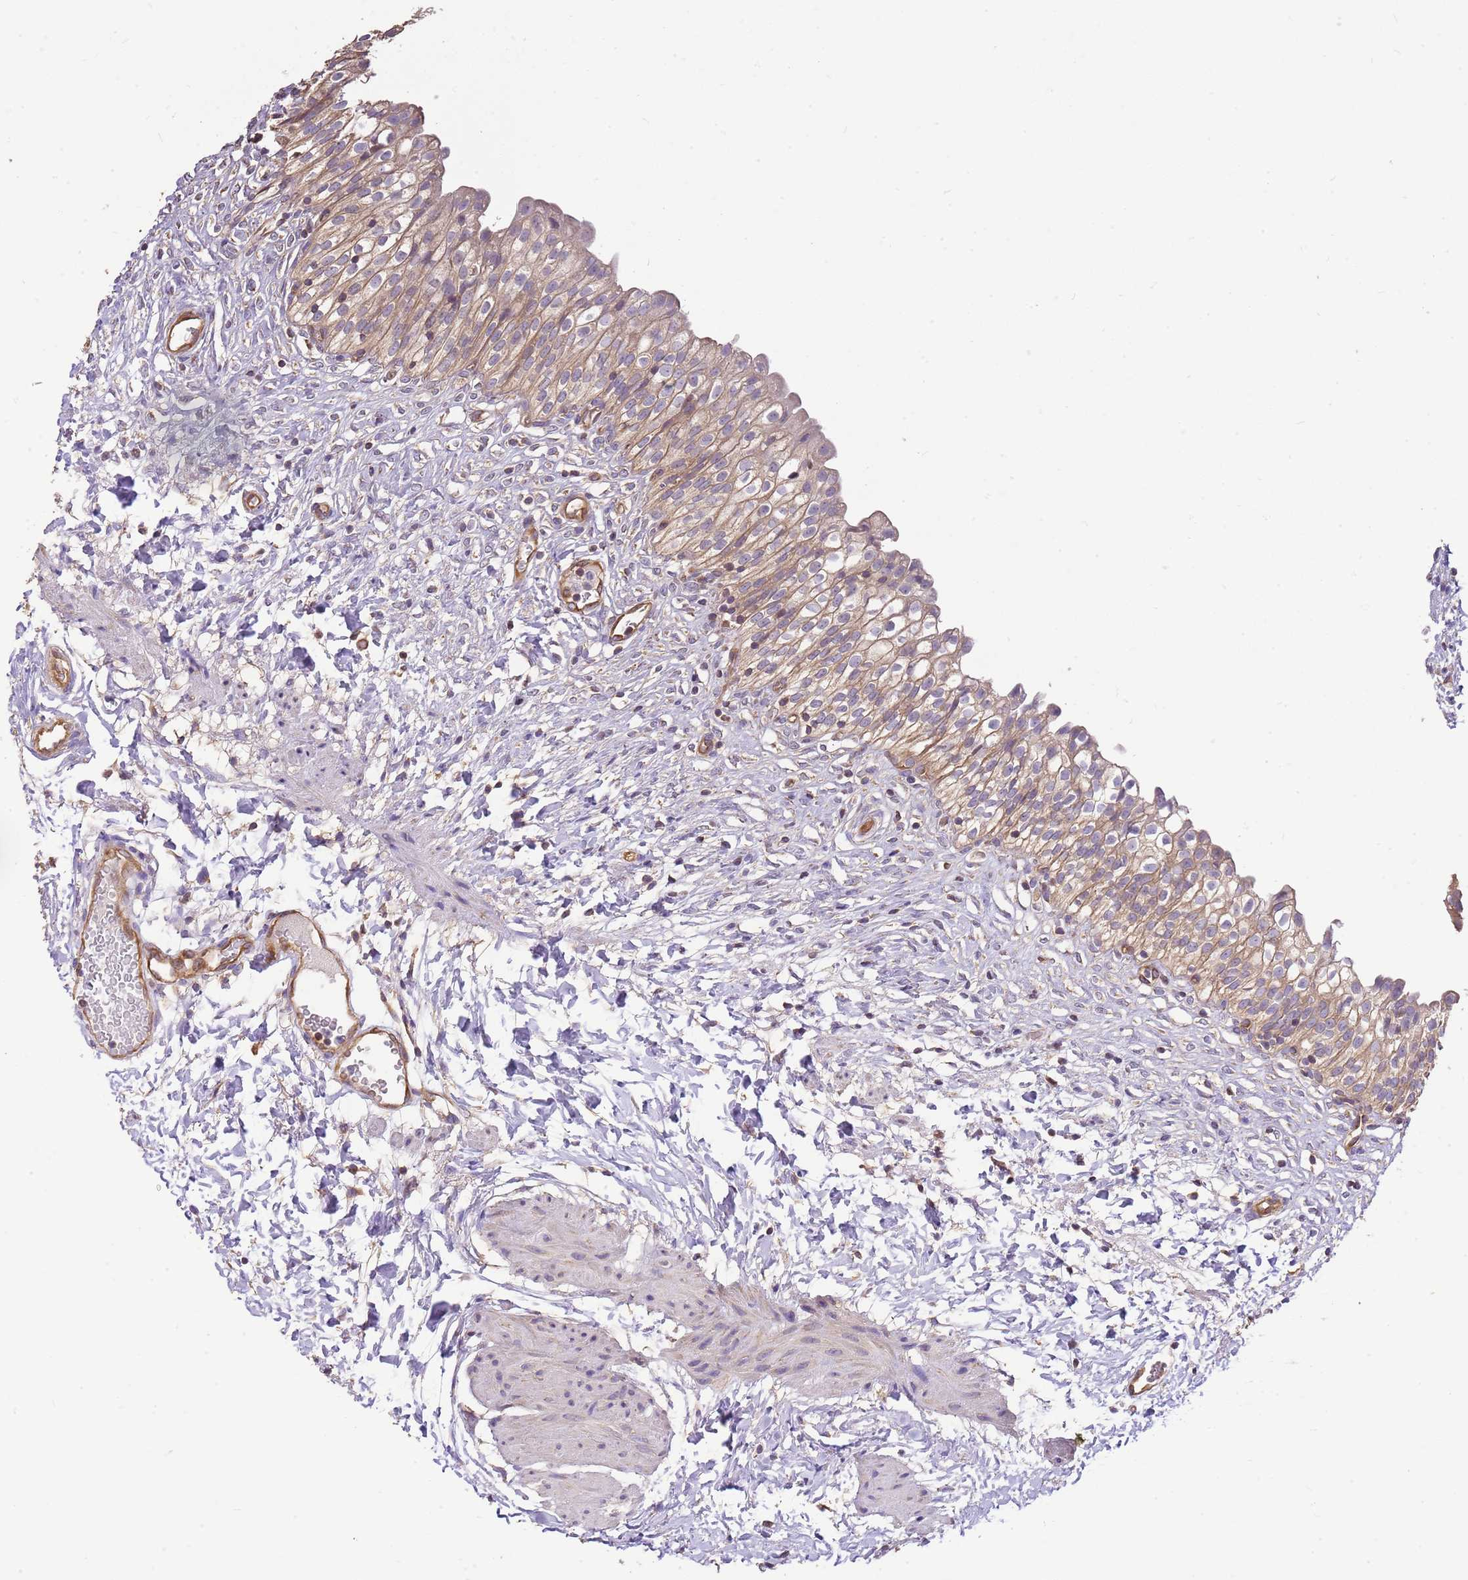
{"staining": {"intensity": "moderate", "quantity": ">75%", "location": "cytoplasmic/membranous"}, "tissue": "urinary bladder", "cell_type": "Urothelial cells", "image_type": "normal", "snomed": [{"axis": "morphology", "description": "Normal tissue, NOS"}, {"axis": "topography", "description": "Urinary bladder"}], "caption": "Urinary bladder stained with DAB immunohistochemistry displays medium levels of moderate cytoplasmic/membranous staining in about >75% of urothelial cells.", "gene": "DOCK9", "patient": {"sex": "male", "age": 55}}